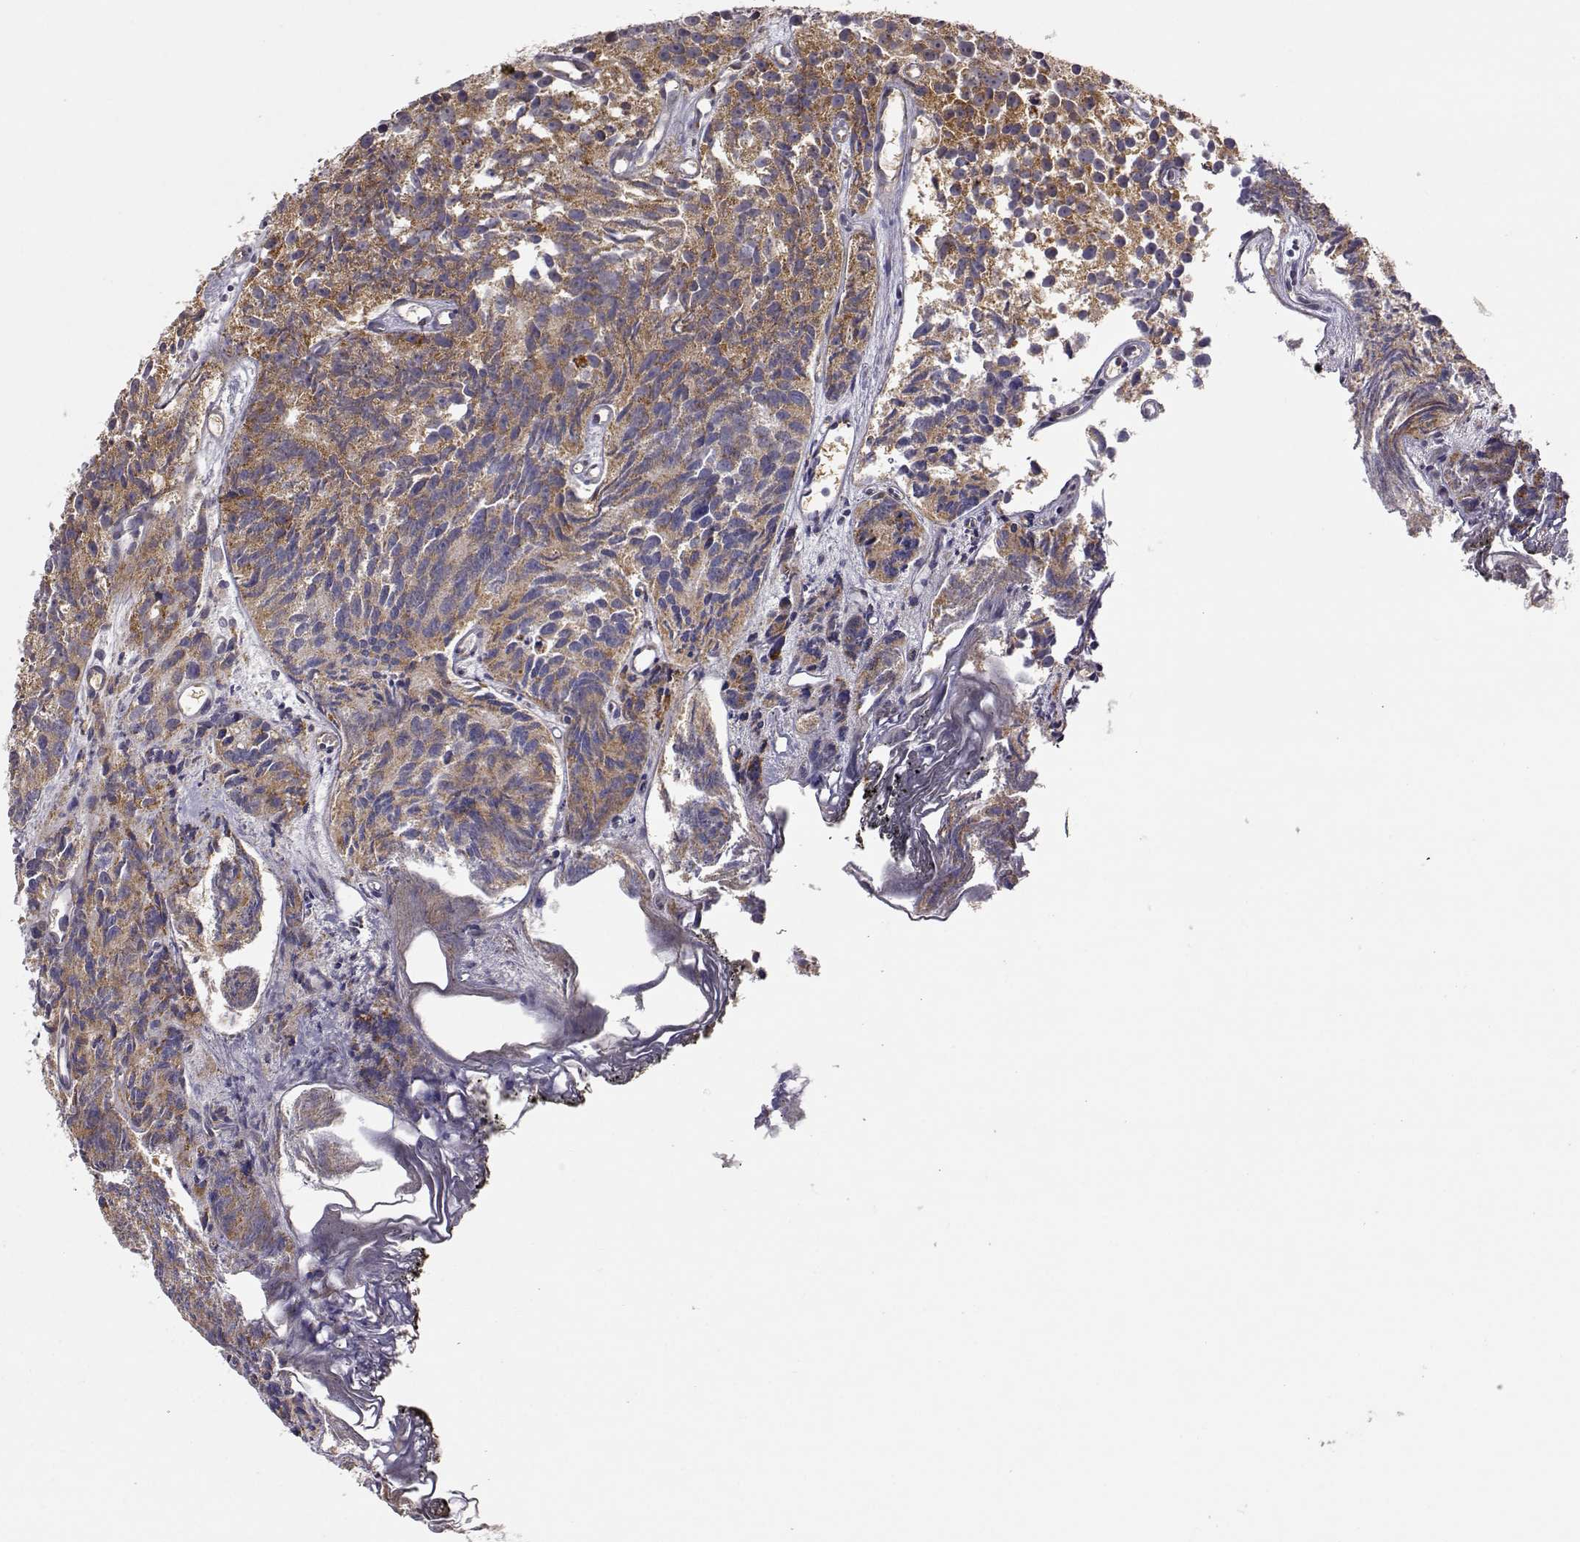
{"staining": {"intensity": "moderate", "quantity": ">75%", "location": "cytoplasmic/membranous"}, "tissue": "prostate cancer", "cell_type": "Tumor cells", "image_type": "cancer", "snomed": [{"axis": "morphology", "description": "Adenocarcinoma, High grade"}, {"axis": "topography", "description": "Prostate"}], "caption": "A brown stain shows moderate cytoplasmic/membranous expression of a protein in human high-grade adenocarcinoma (prostate) tumor cells. Using DAB (brown) and hematoxylin (blue) stains, captured at high magnification using brightfield microscopy.", "gene": "EXOG", "patient": {"sex": "male", "age": 77}}